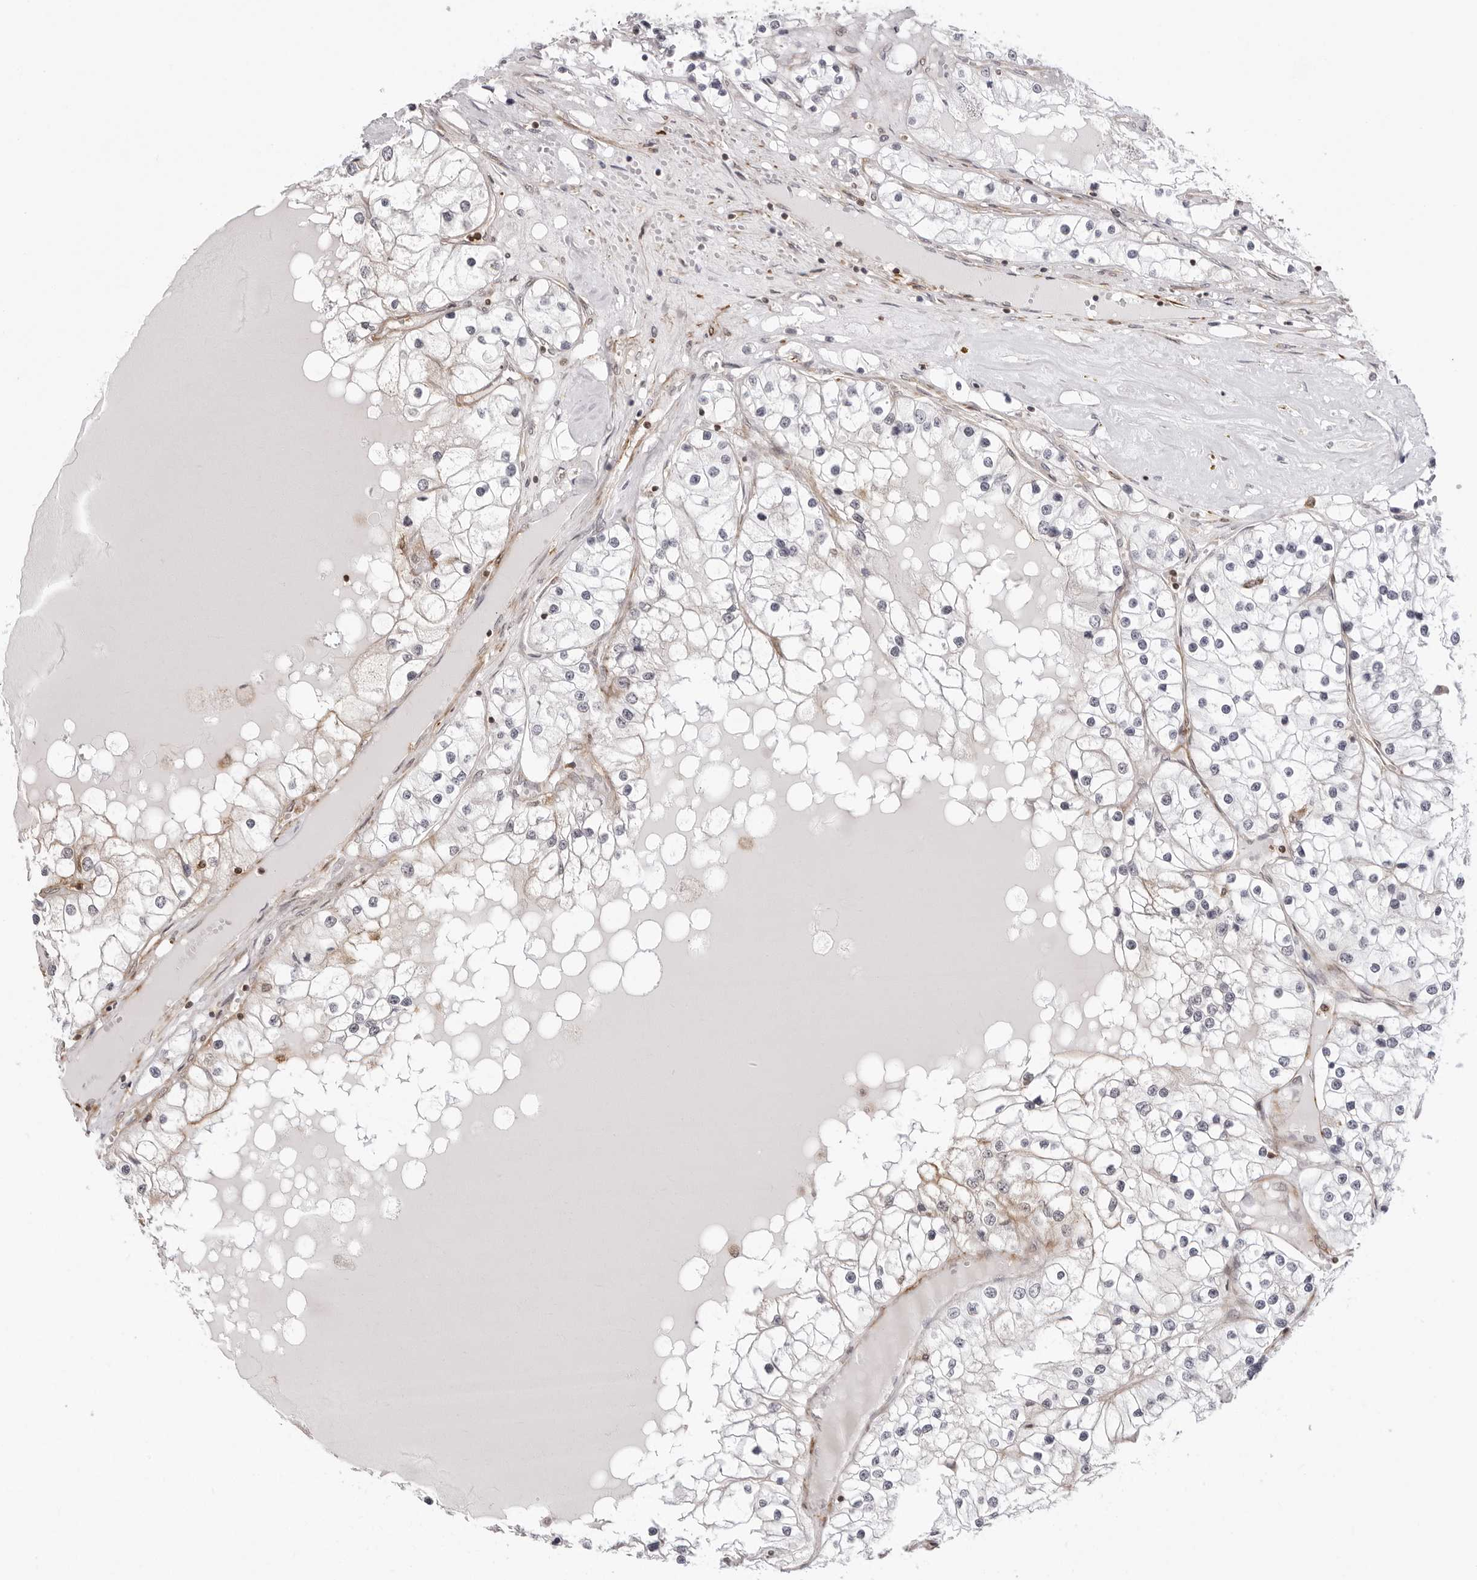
{"staining": {"intensity": "negative", "quantity": "none", "location": "none"}, "tissue": "renal cancer", "cell_type": "Tumor cells", "image_type": "cancer", "snomed": [{"axis": "morphology", "description": "Adenocarcinoma, NOS"}, {"axis": "topography", "description": "Kidney"}], "caption": "An image of adenocarcinoma (renal) stained for a protein reveals no brown staining in tumor cells.", "gene": "UNK", "patient": {"sex": "male", "age": 68}}